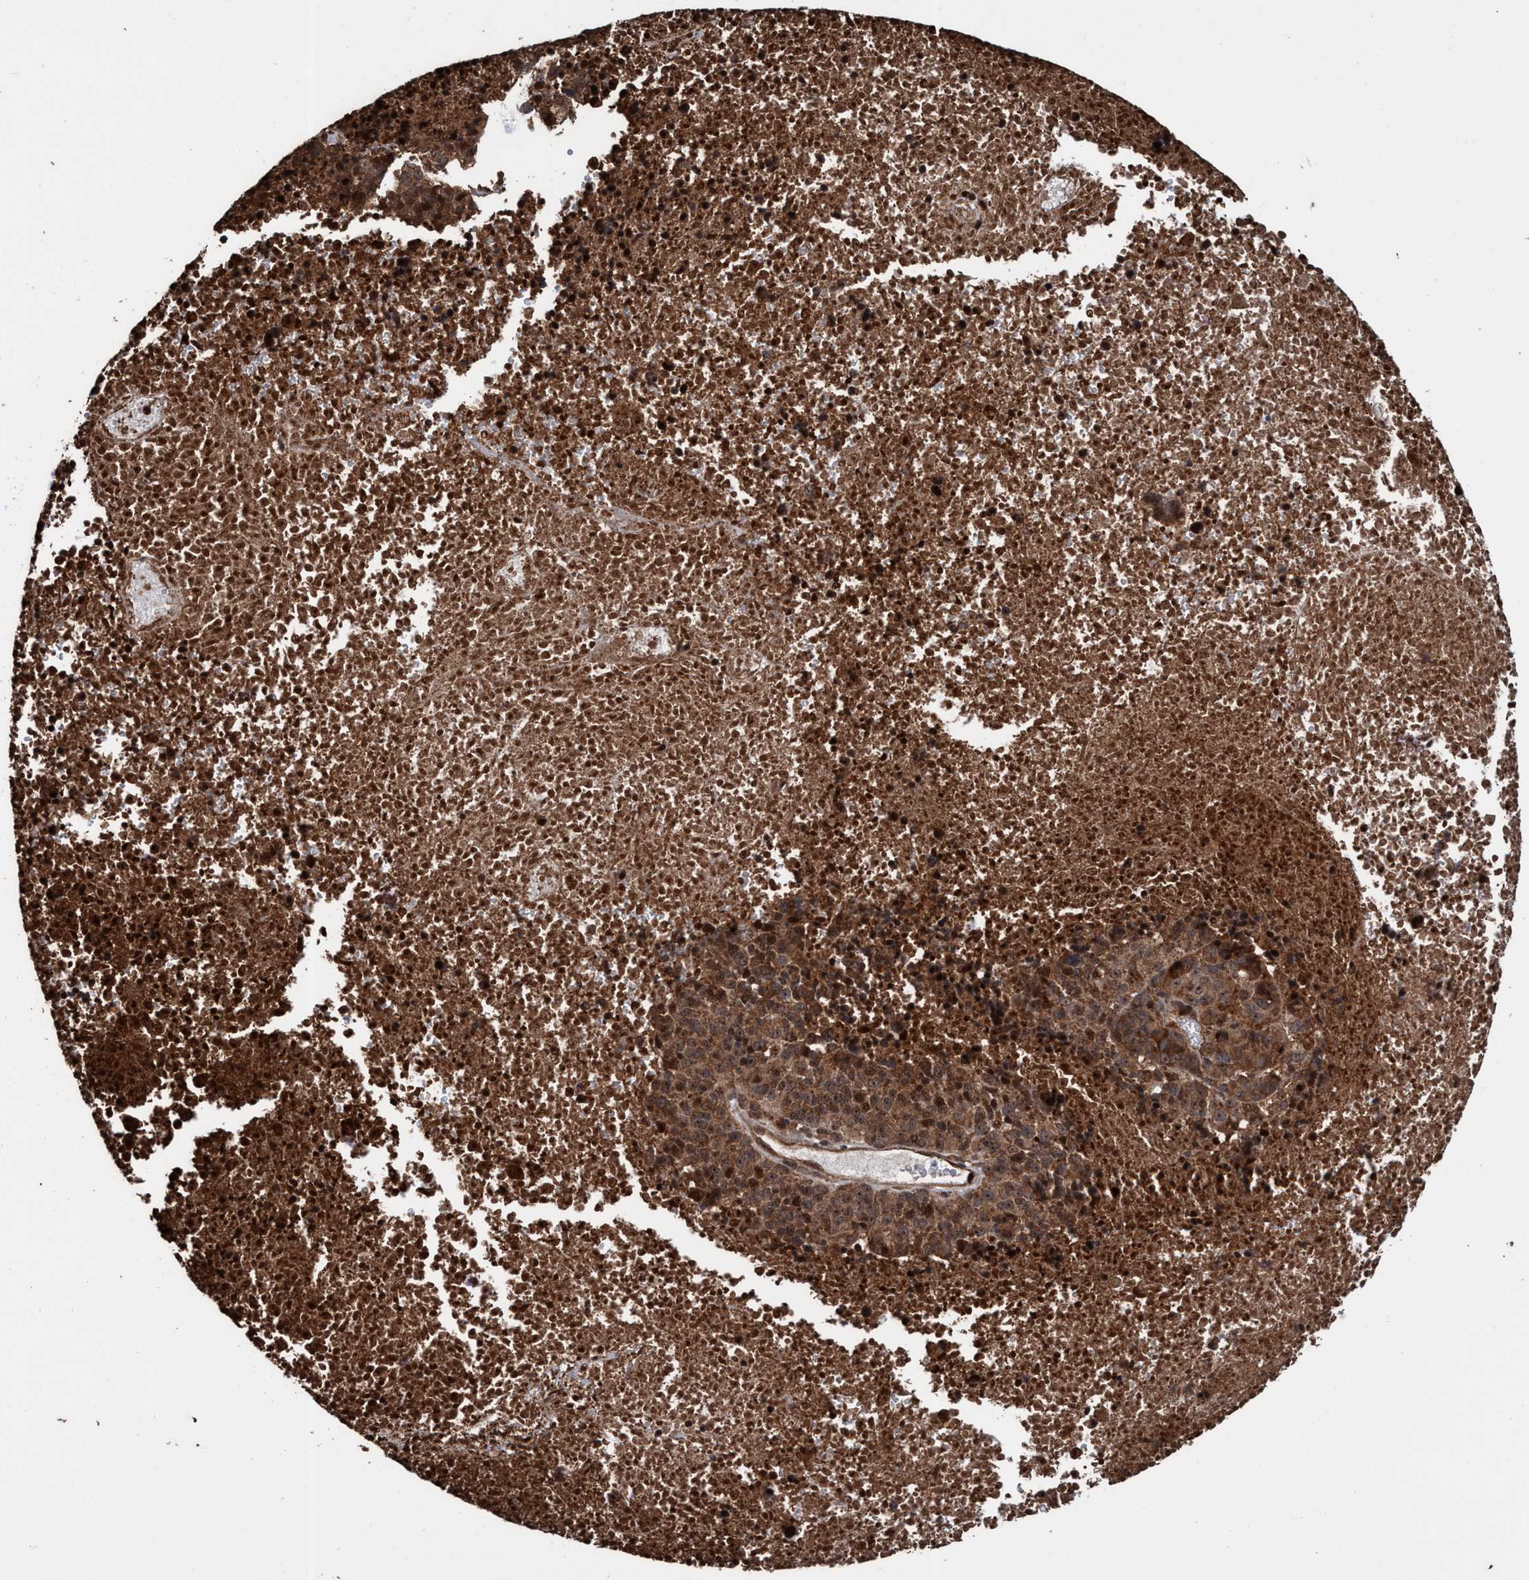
{"staining": {"intensity": "moderate", "quantity": ">75%", "location": "cytoplasmic/membranous,nuclear"}, "tissue": "melanoma", "cell_type": "Tumor cells", "image_type": "cancer", "snomed": [{"axis": "morphology", "description": "Malignant melanoma, Metastatic site"}, {"axis": "topography", "description": "Cerebral cortex"}], "caption": "There is medium levels of moderate cytoplasmic/membranous and nuclear positivity in tumor cells of melanoma, as demonstrated by immunohistochemical staining (brown color).", "gene": "TRPC7", "patient": {"sex": "female", "age": 52}}